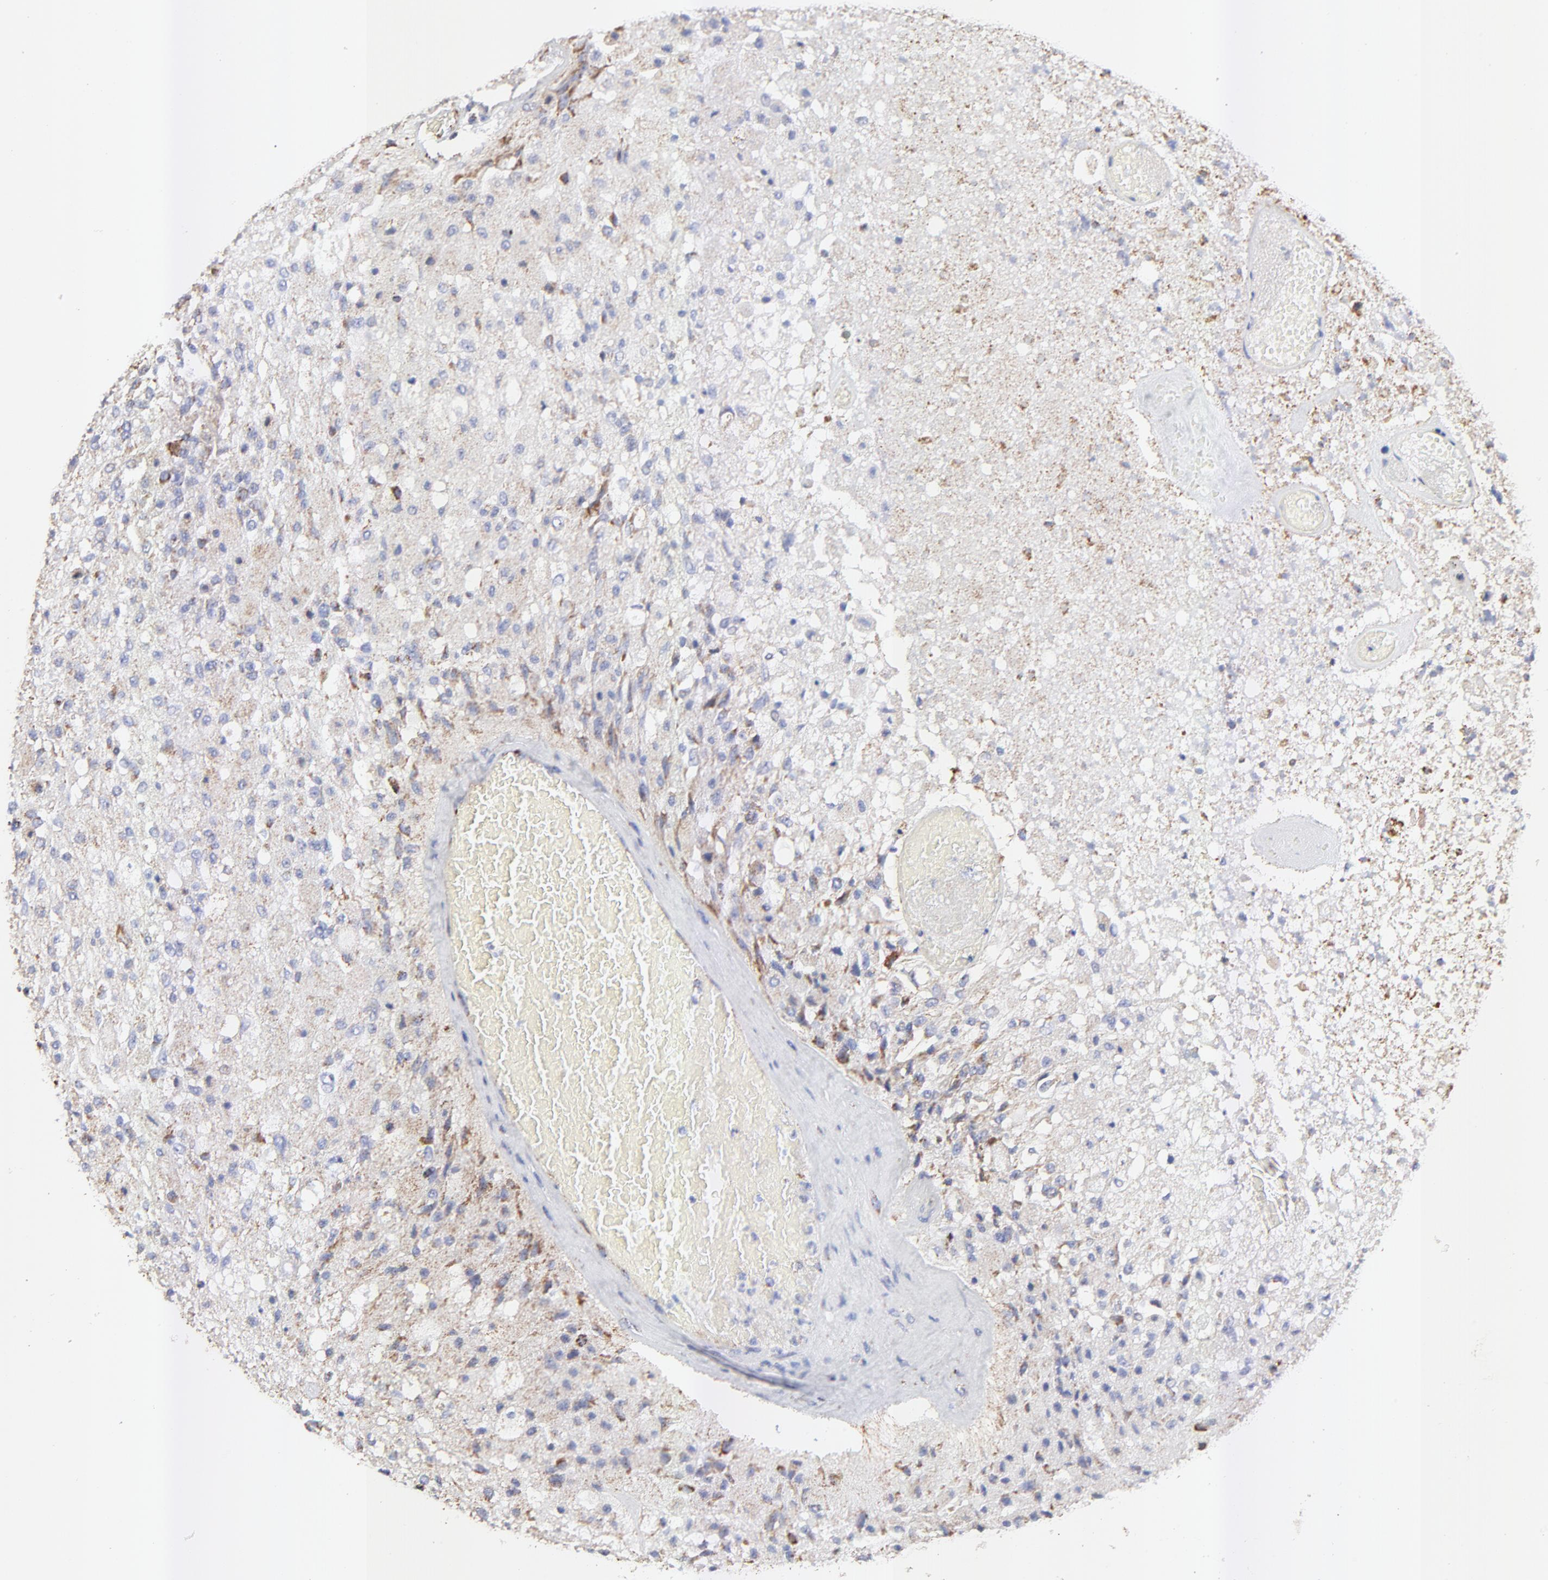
{"staining": {"intensity": "moderate", "quantity": "<25%", "location": "cytoplasmic/membranous"}, "tissue": "glioma", "cell_type": "Tumor cells", "image_type": "cancer", "snomed": [{"axis": "morphology", "description": "Normal tissue, NOS"}, {"axis": "morphology", "description": "Glioma, malignant, High grade"}, {"axis": "topography", "description": "Cerebral cortex"}], "caption": "Malignant glioma (high-grade) was stained to show a protein in brown. There is low levels of moderate cytoplasmic/membranous positivity in about <25% of tumor cells. (Stains: DAB in brown, nuclei in blue, Microscopy: brightfield microscopy at high magnification).", "gene": "COX4I1", "patient": {"sex": "male", "age": 77}}